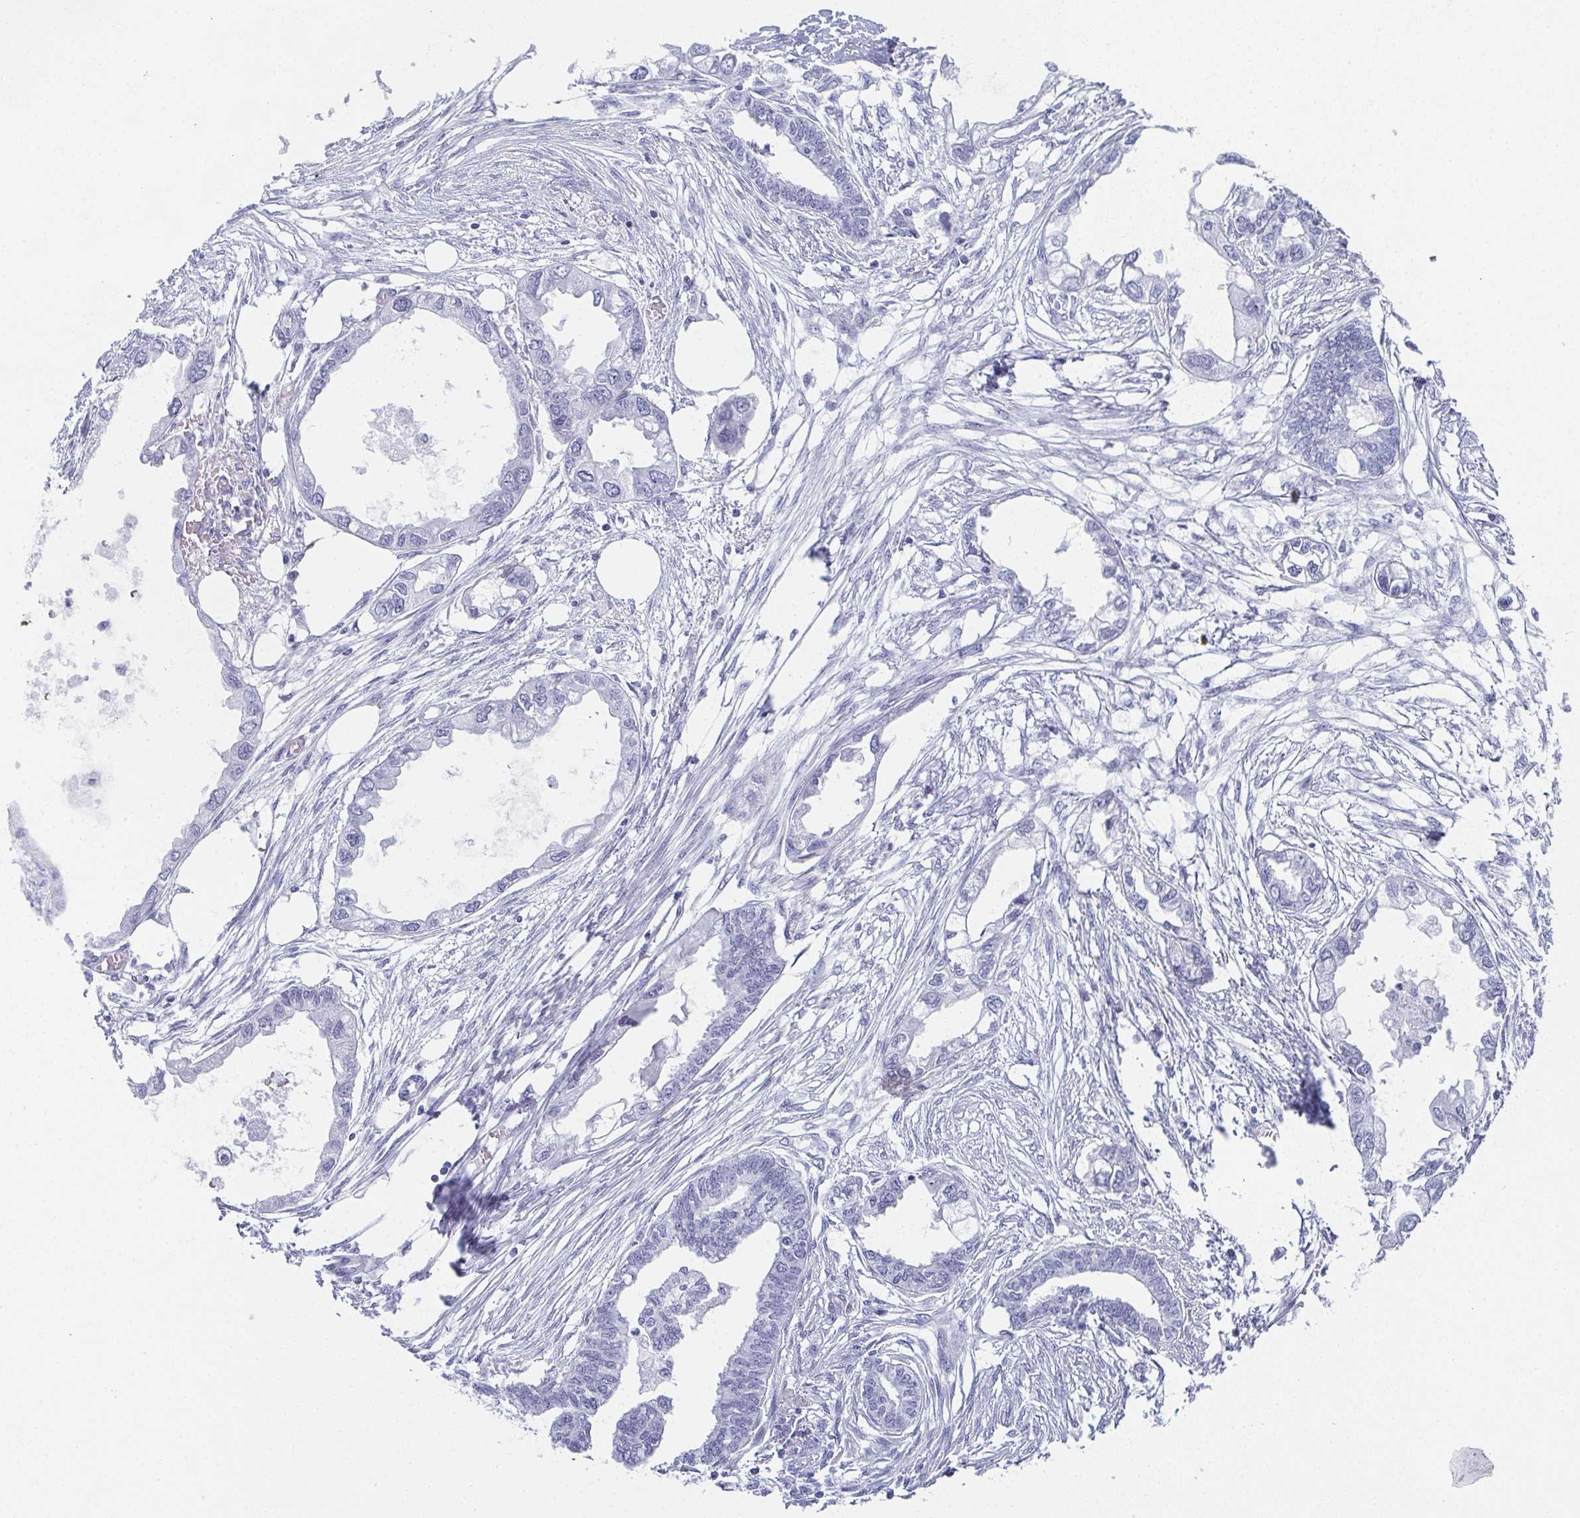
{"staining": {"intensity": "negative", "quantity": "none", "location": "none"}, "tissue": "endometrial cancer", "cell_type": "Tumor cells", "image_type": "cancer", "snomed": [{"axis": "morphology", "description": "Adenocarcinoma, NOS"}, {"axis": "morphology", "description": "Adenocarcinoma, metastatic, NOS"}, {"axis": "topography", "description": "Adipose tissue"}, {"axis": "topography", "description": "Endometrium"}], "caption": "The photomicrograph displays no staining of tumor cells in adenocarcinoma (endometrial).", "gene": "PYCR3", "patient": {"sex": "female", "age": 67}}